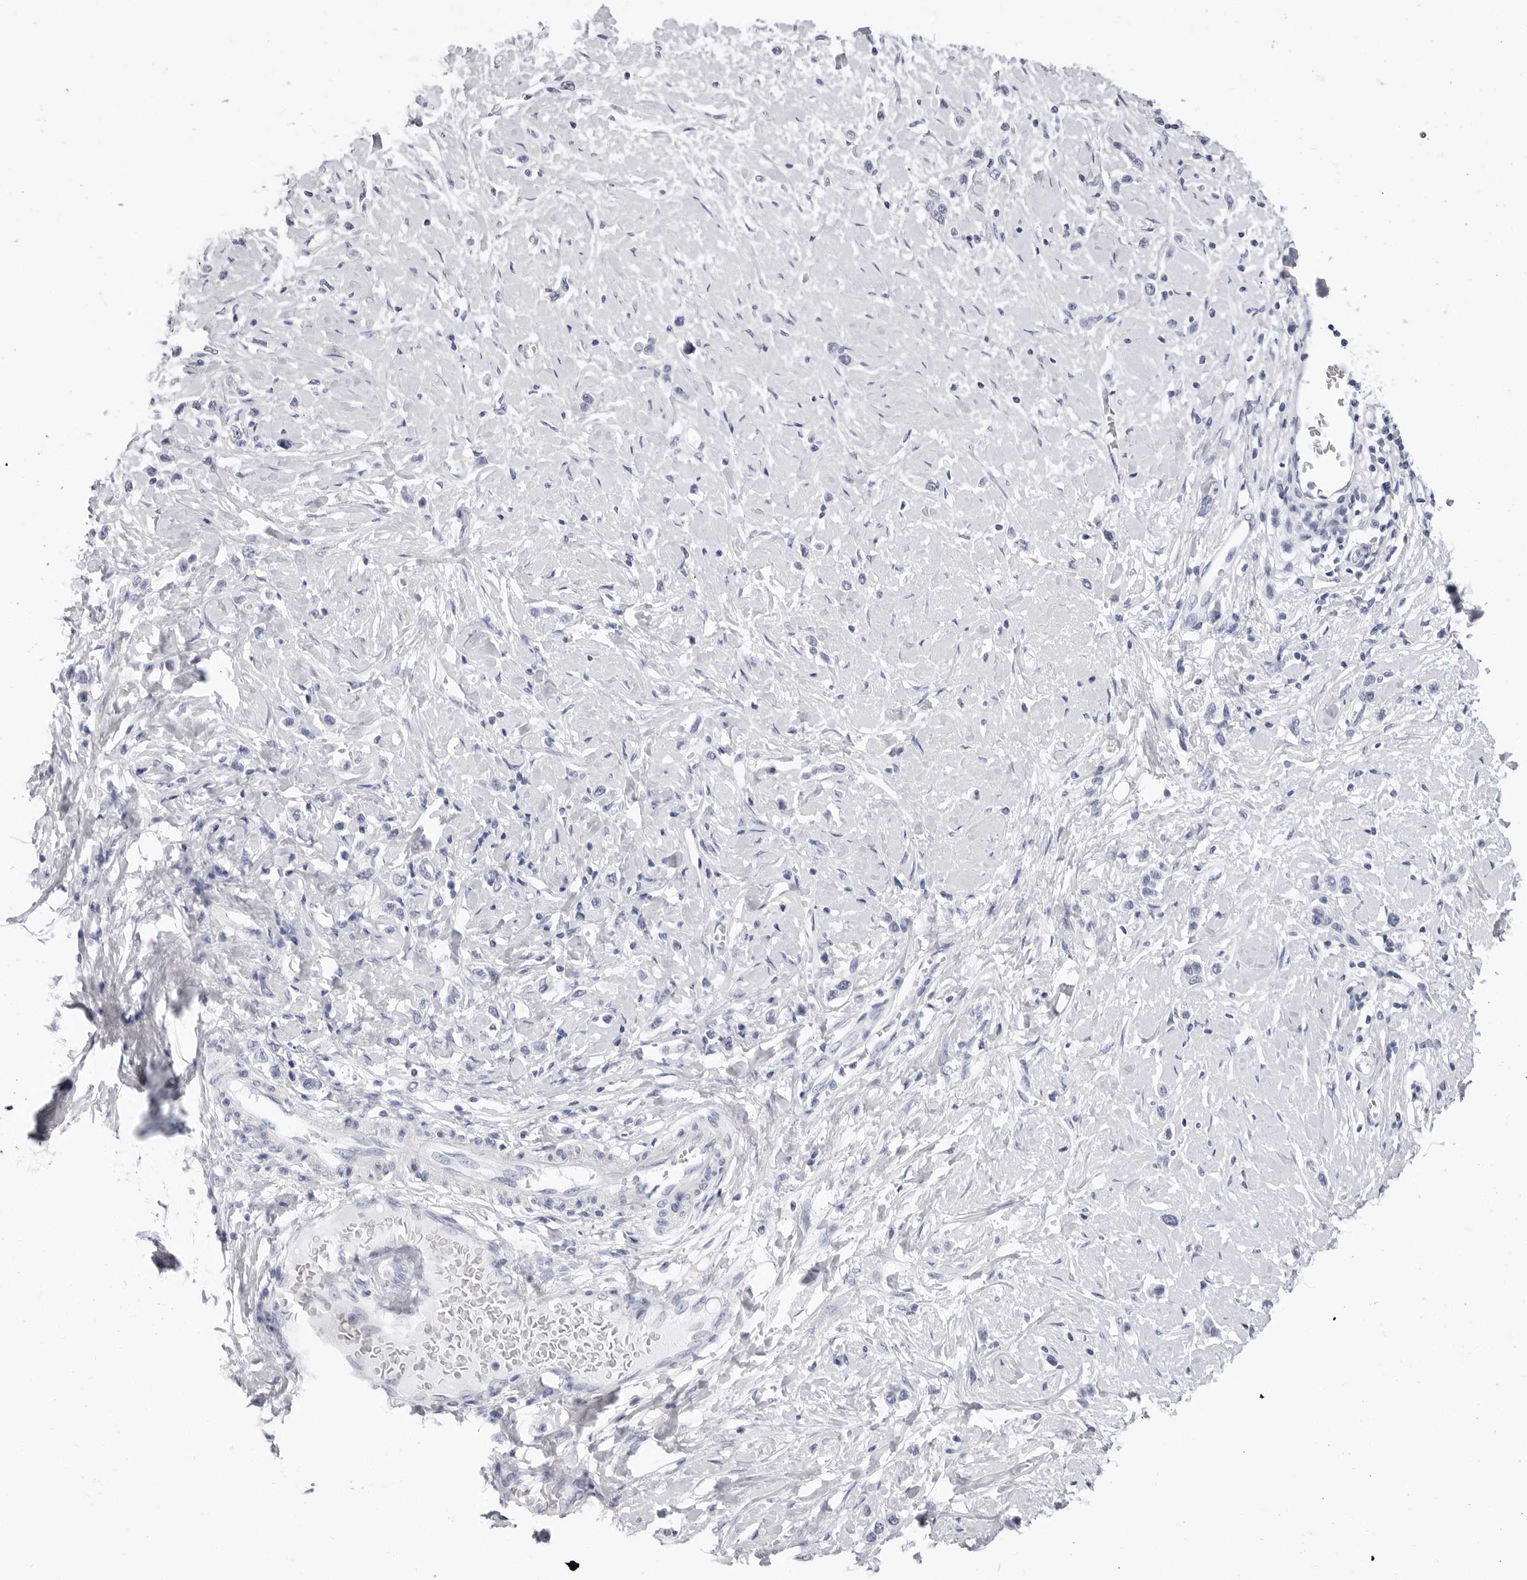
{"staining": {"intensity": "negative", "quantity": "none", "location": "none"}, "tissue": "stomach cancer", "cell_type": "Tumor cells", "image_type": "cancer", "snomed": [{"axis": "morphology", "description": "Adenocarcinoma, NOS"}, {"axis": "topography", "description": "Stomach"}], "caption": "Tumor cells are negative for protein expression in human stomach cancer (adenocarcinoma). (Brightfield microscopy of DAB immunohistochemistry at high magnification).", "gene": "ERICH3", "patient": {"sex": "female", "age": 65}}